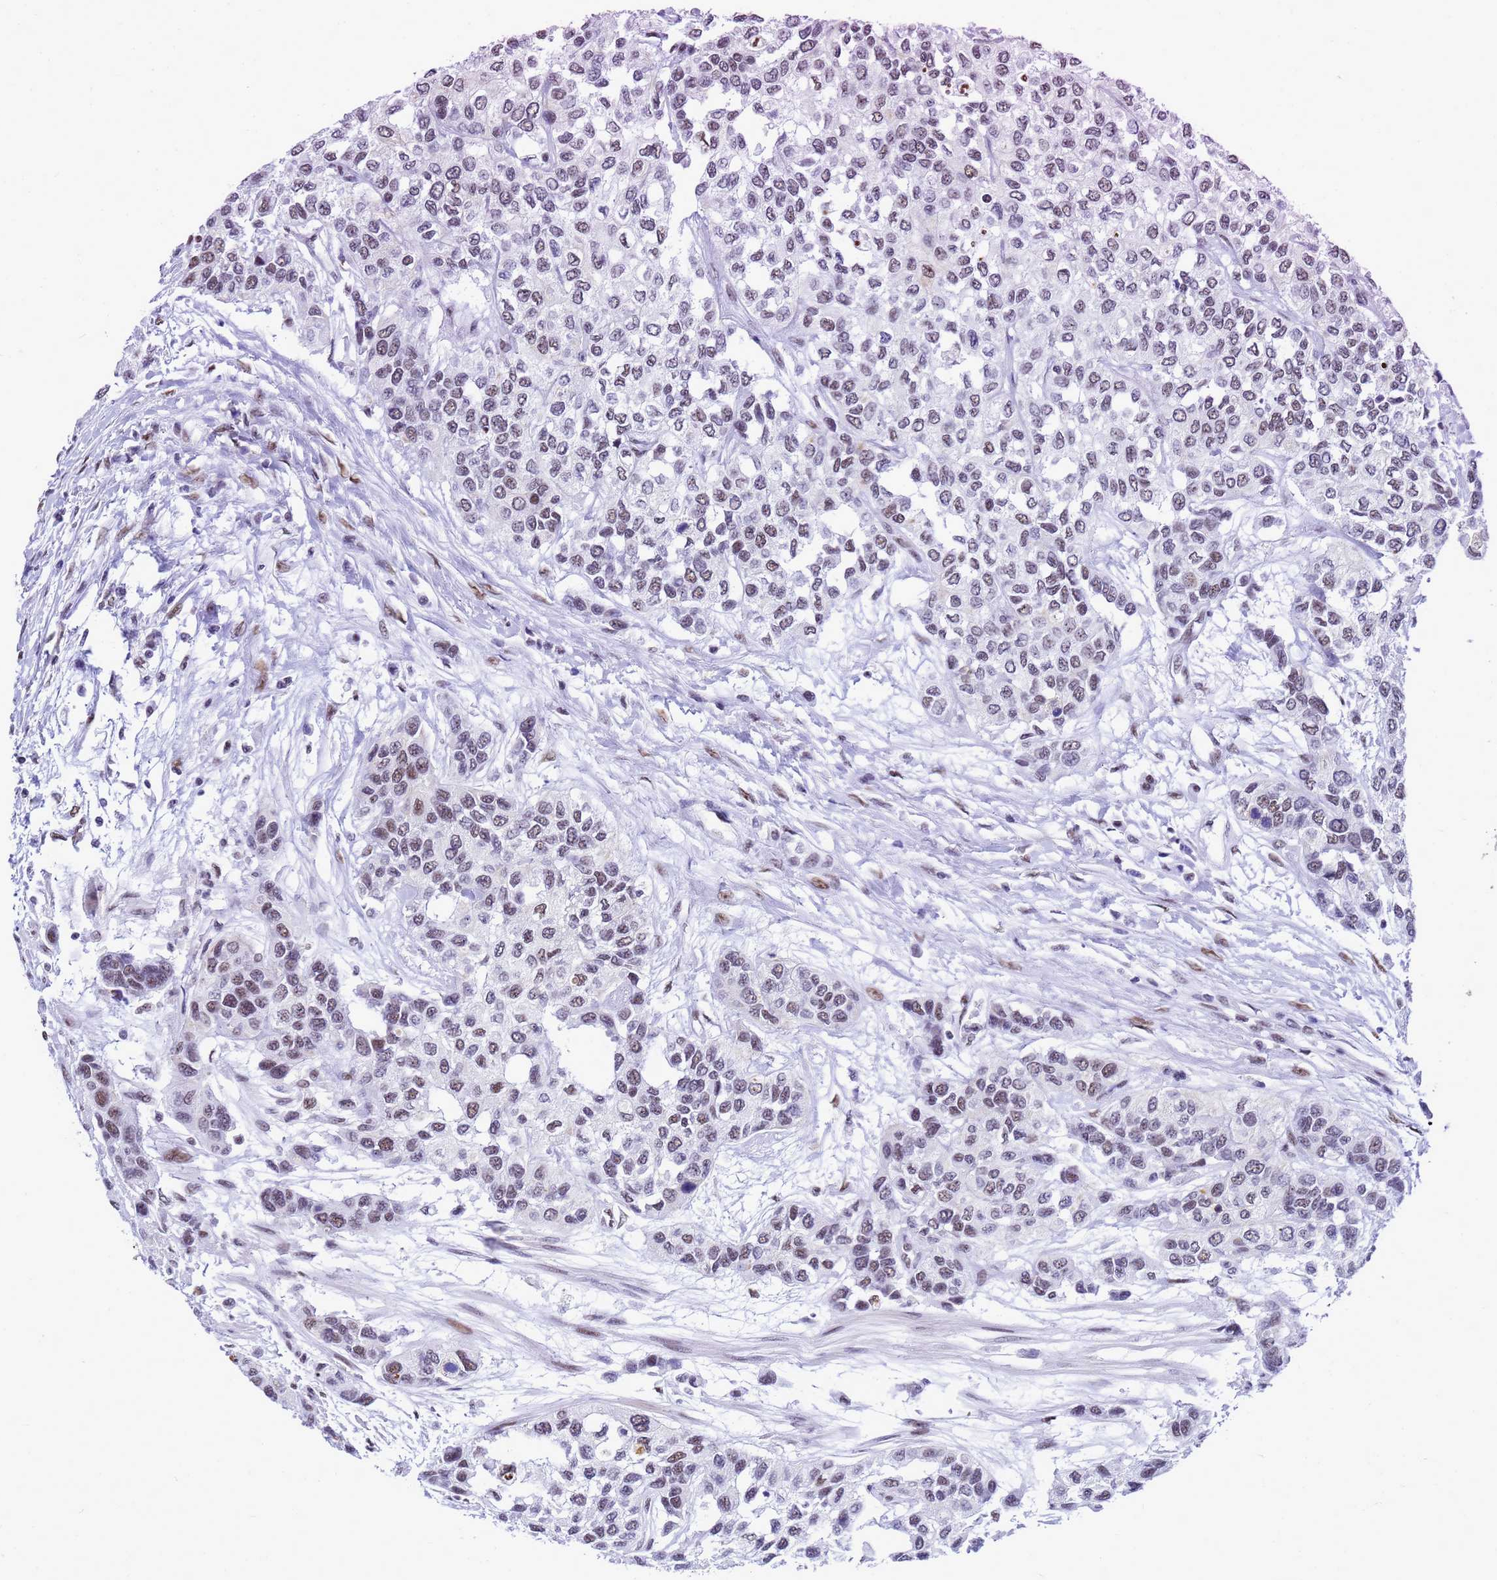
{"staining": {"intensity": "moderate", "quantity": "<25%", "location": "nuclear"}, "tissue": "urothelial cancer", "cell_type": "Tumor cells", "image_type": "cancer", "snomed": [{"axis": "morphology", "description": "Normal tissue, NOS"}, {"axis": "morphology", "description": "Urothelial carcinoma, High grade"}, {"axis": "topography", "description": "Vascular tissue"}, {"axis": "topography", "description": "Urinary bladder"}], "caption": "A micrograph of human high-grade urothelial carcinoma stained for a protein reveals moderate nuclear brown staining in tumor cells.", "gene": "SART3", "patient": {"sex": "female", "age": 56}}